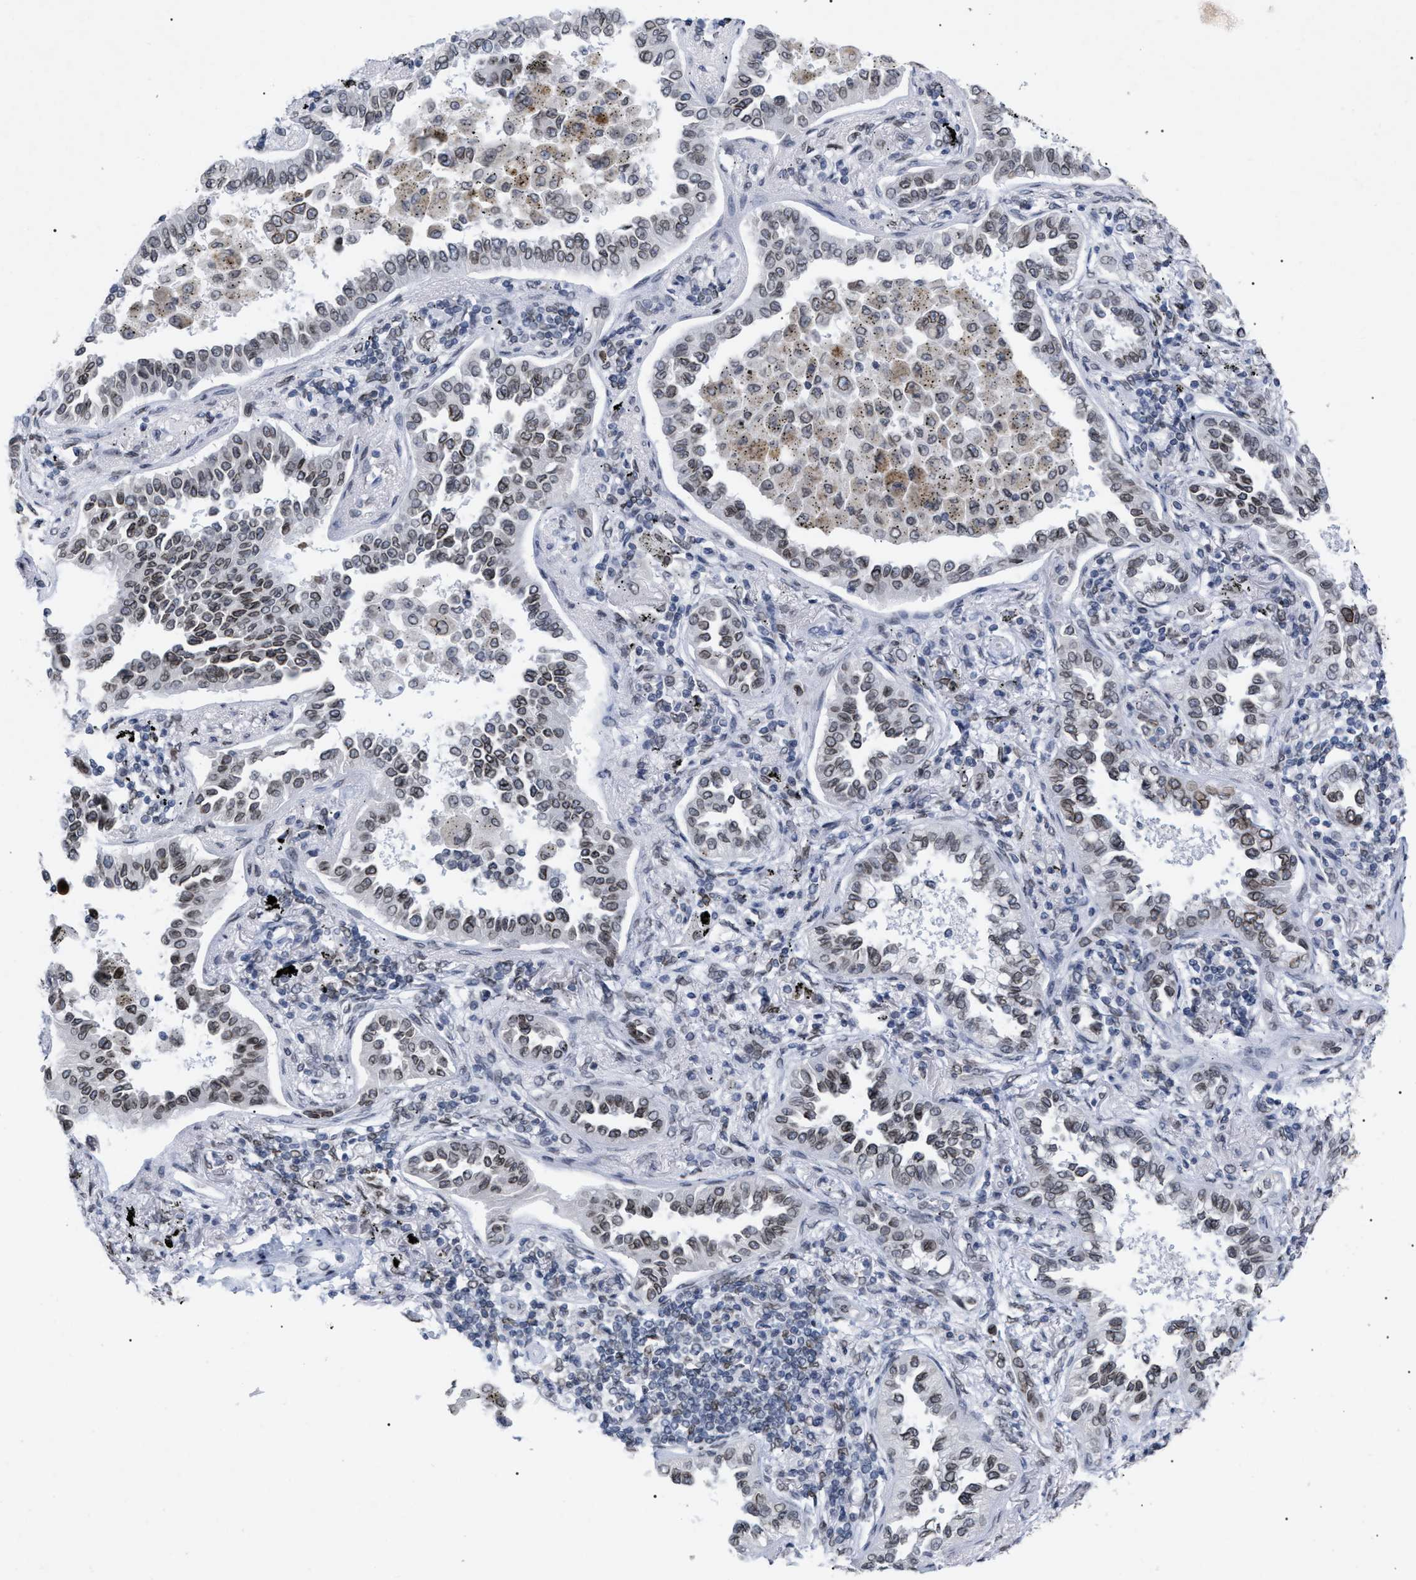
{"staining": {"intensity": "weak", "quantity": "25%-75%", "location": "cytoplasmic/membranous,nuclear"}, "tissue": "lung cancer", "cell_type": "Tumor cells", "image_type": "cancer", "snomed": [{"axis": "morphology", "description": "Normal tissue, NOS"}, {"axis": "morphology", "description": "Adenocarcinoma, NOS"}, {"axis": "topography", "description": "Lung"}], "caption": "Human adenocarcinoma (lung) stained with a brown dye shows weak cytoplasmic/membranous and nuclear positive positivity in about 25%-75% of tumor cells.", "gene": "TPR", "patient": {"sex": "male", "age": 59}}